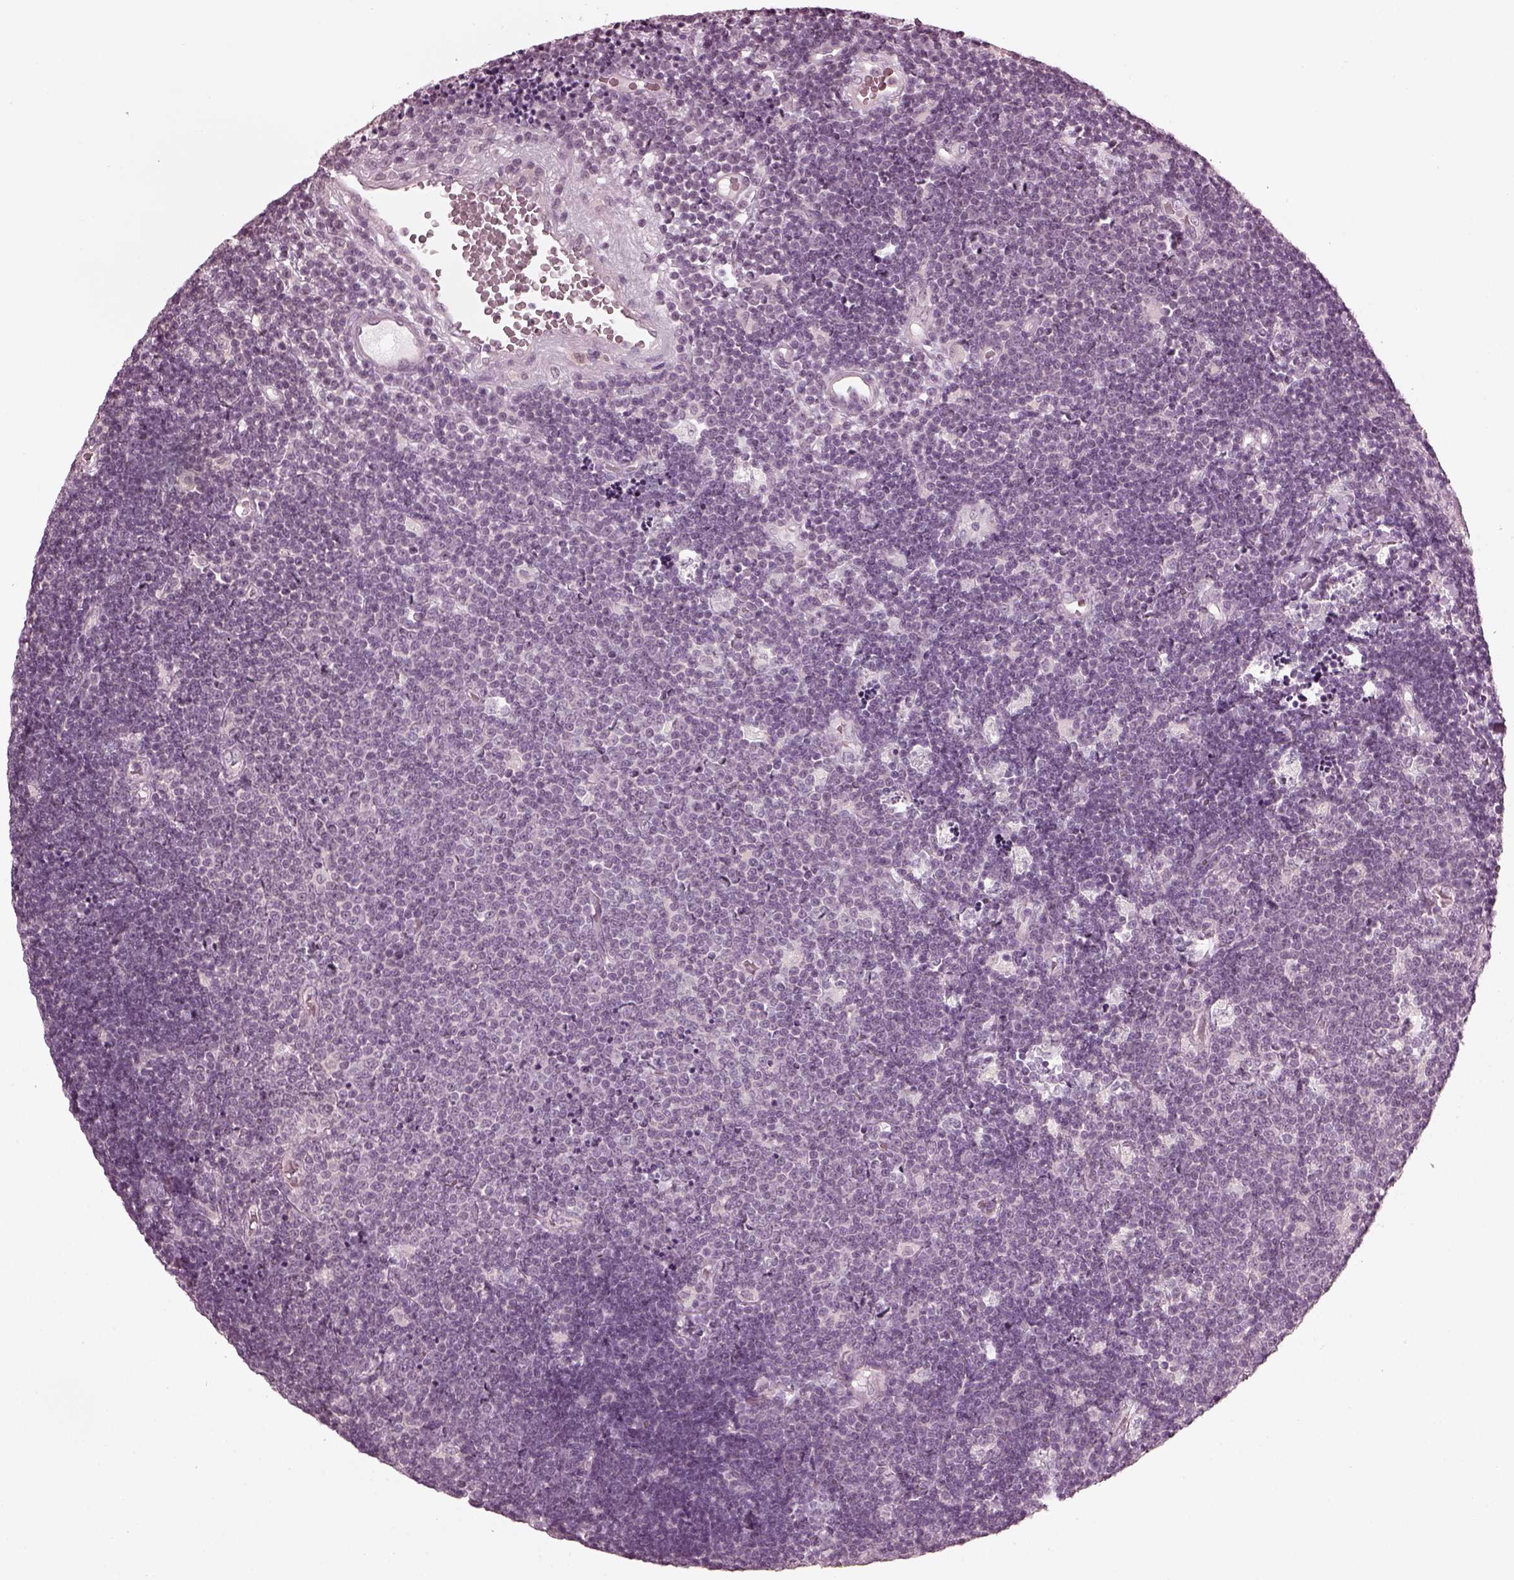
{"staining": {"intensity": "negative", "quantity": "none", "location": "none"}, "tissue": "lymphoma", "cell_type": "Tumor cells", "image_type": "cancer", "snomed": [{"axis": "morphology", "description": "Malignant lymphoma, non-Hodgkin's type, Low grade"}, {"axis": "topography", "description": "Brain"}], "caption": "Tumor cells show no significant protein positivity in malignant lymphoma, non-Hodgkin's type (low-grade). (DAB (3,3'-diaminobenzidine) immunohistochemistry (IHC), high magnification).", "gene": "CCDC170", "patient": {"sex": "female", "age": 66}}